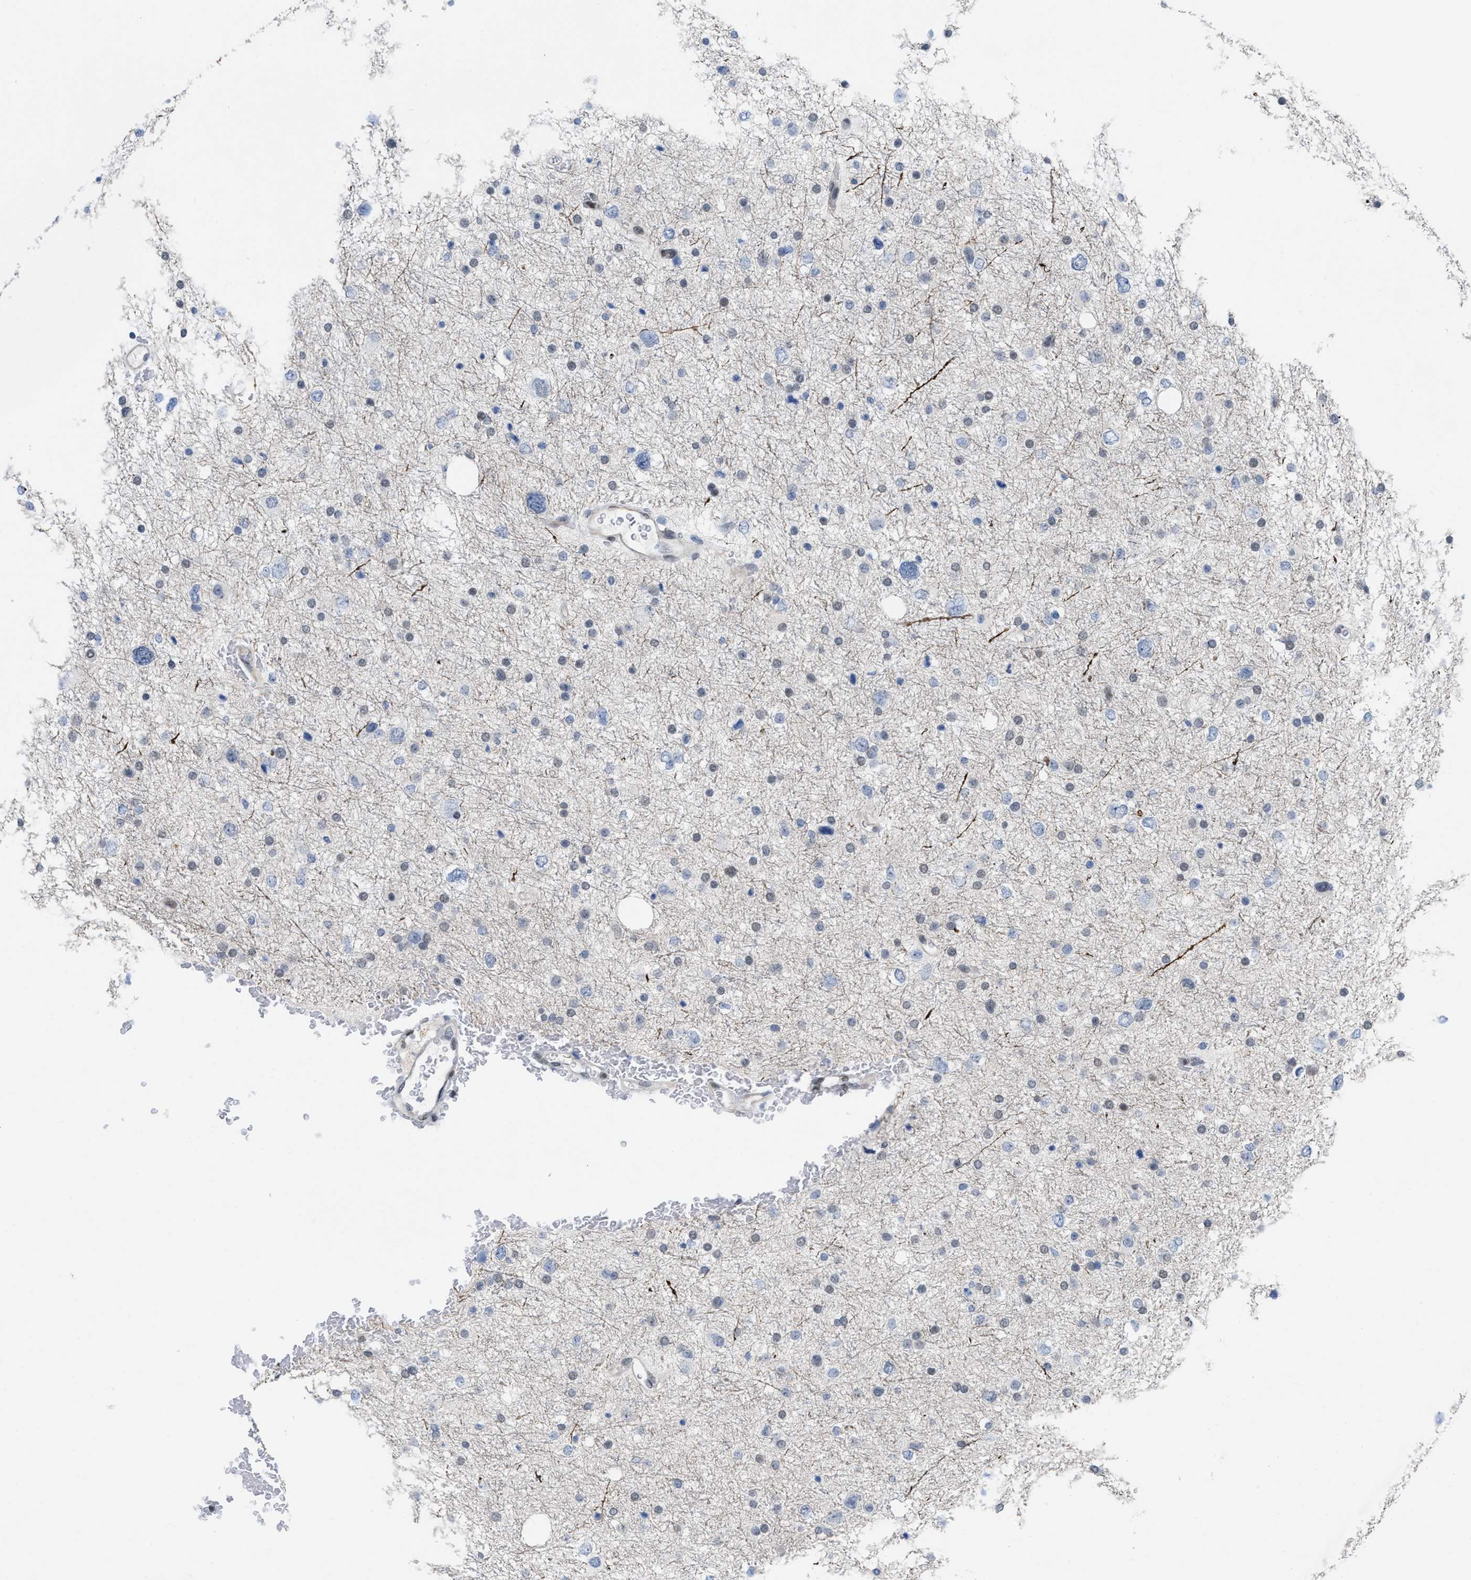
{"staining": {"intensity": "weak", "quantity": "<25%", "location": "nuclear"}, "tissue": "glioma", "cell_type": "Tumor cells", "image_type": "cancer", "snomed": [{"axis": "morphology", "description": "Glioma, malignant, Low grade"}, {"axis": "topography", "description": "Brain"}], "caption": "Tumor cells are negative for protein expression in human glioma. Brightfield microscopy of IHC stained with DAB (3,3'-diaminobenzidine) (brown) and hematoxylin (blue), captured at high magnification.", "gene": "MIER1", "patient": {"sex": "female", "age": 37}}